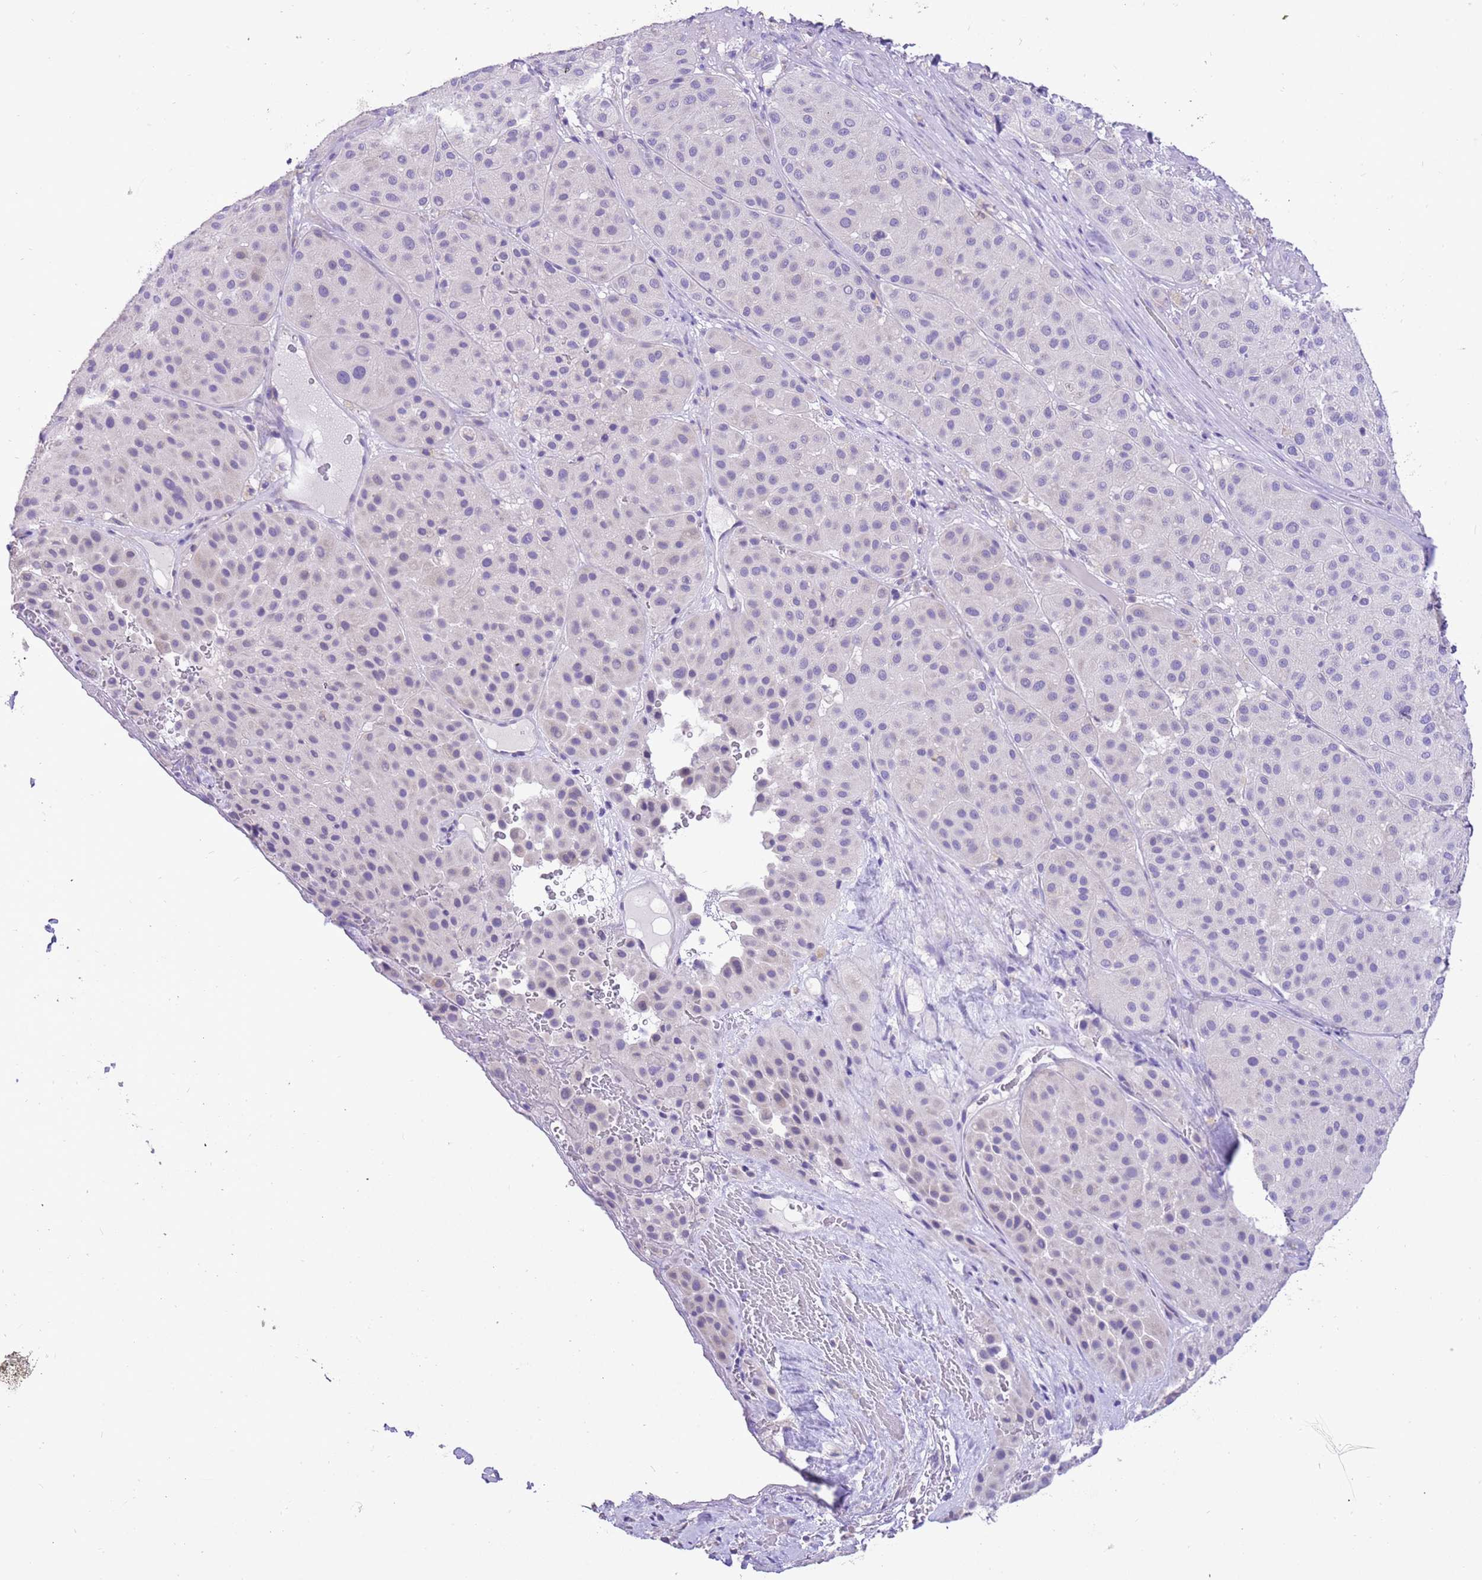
{"staining": {"intensity": "negative", "quantity": "none", "location": "none"}, "tissue": "melanoma", "cell_type": "Tumor cells", "image_type": "cancer", "snomed": [{"axis": "morphology", "description": "Malignant melanoma, Metastatic site"}, {"axis": "topography", "description": "Smooth muscle"}], "caption": "Tumor cells show no significant staining in malignant melanoma (metastatic site). (DAB (3,3'-diaminobenzidine) IHC, high magnification).", "gene": "R3HDM4", "patient": {"sex": "male", "age": 41}}